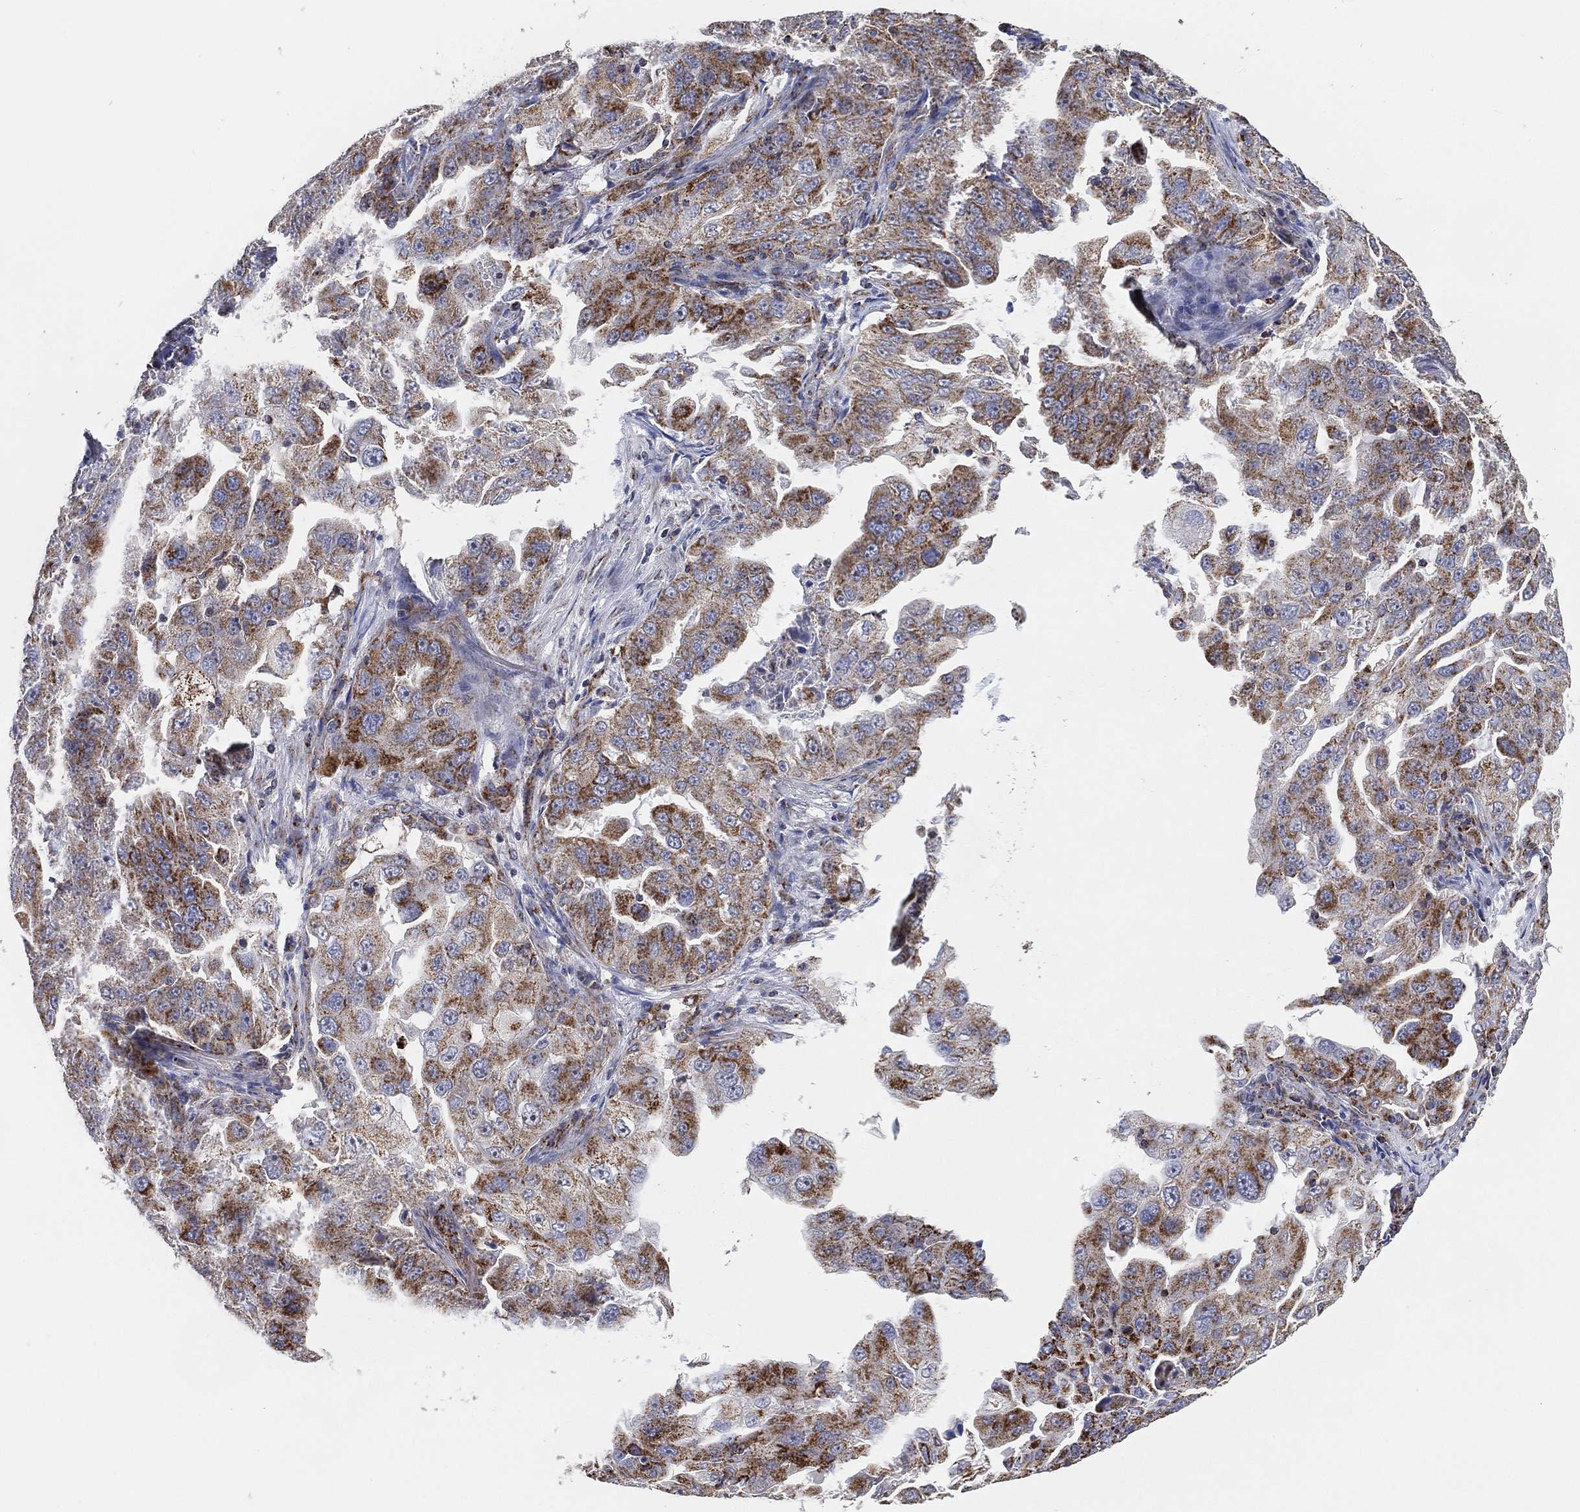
{"staining": {"intensity": "moderate", "quantity": ">75%", "location": "cytoplasmic/membranous"}, "tissue": "lung cancer", "cell_type": "Tumor cells", "image_type": "cancer", "snomed": [{"axis": "morphology", "description": "Adenocarcinoma, NOS"}, {"axis": "topography", "description": "Lung"}], "caption": "Protein staining demonstrates moderate cytoplasmic/membranous expression in approximately >75% of tumor cells in lung adenocarcinoma.", "gene": "GCAT", "patient": {"sex": "female", "age": 61}}